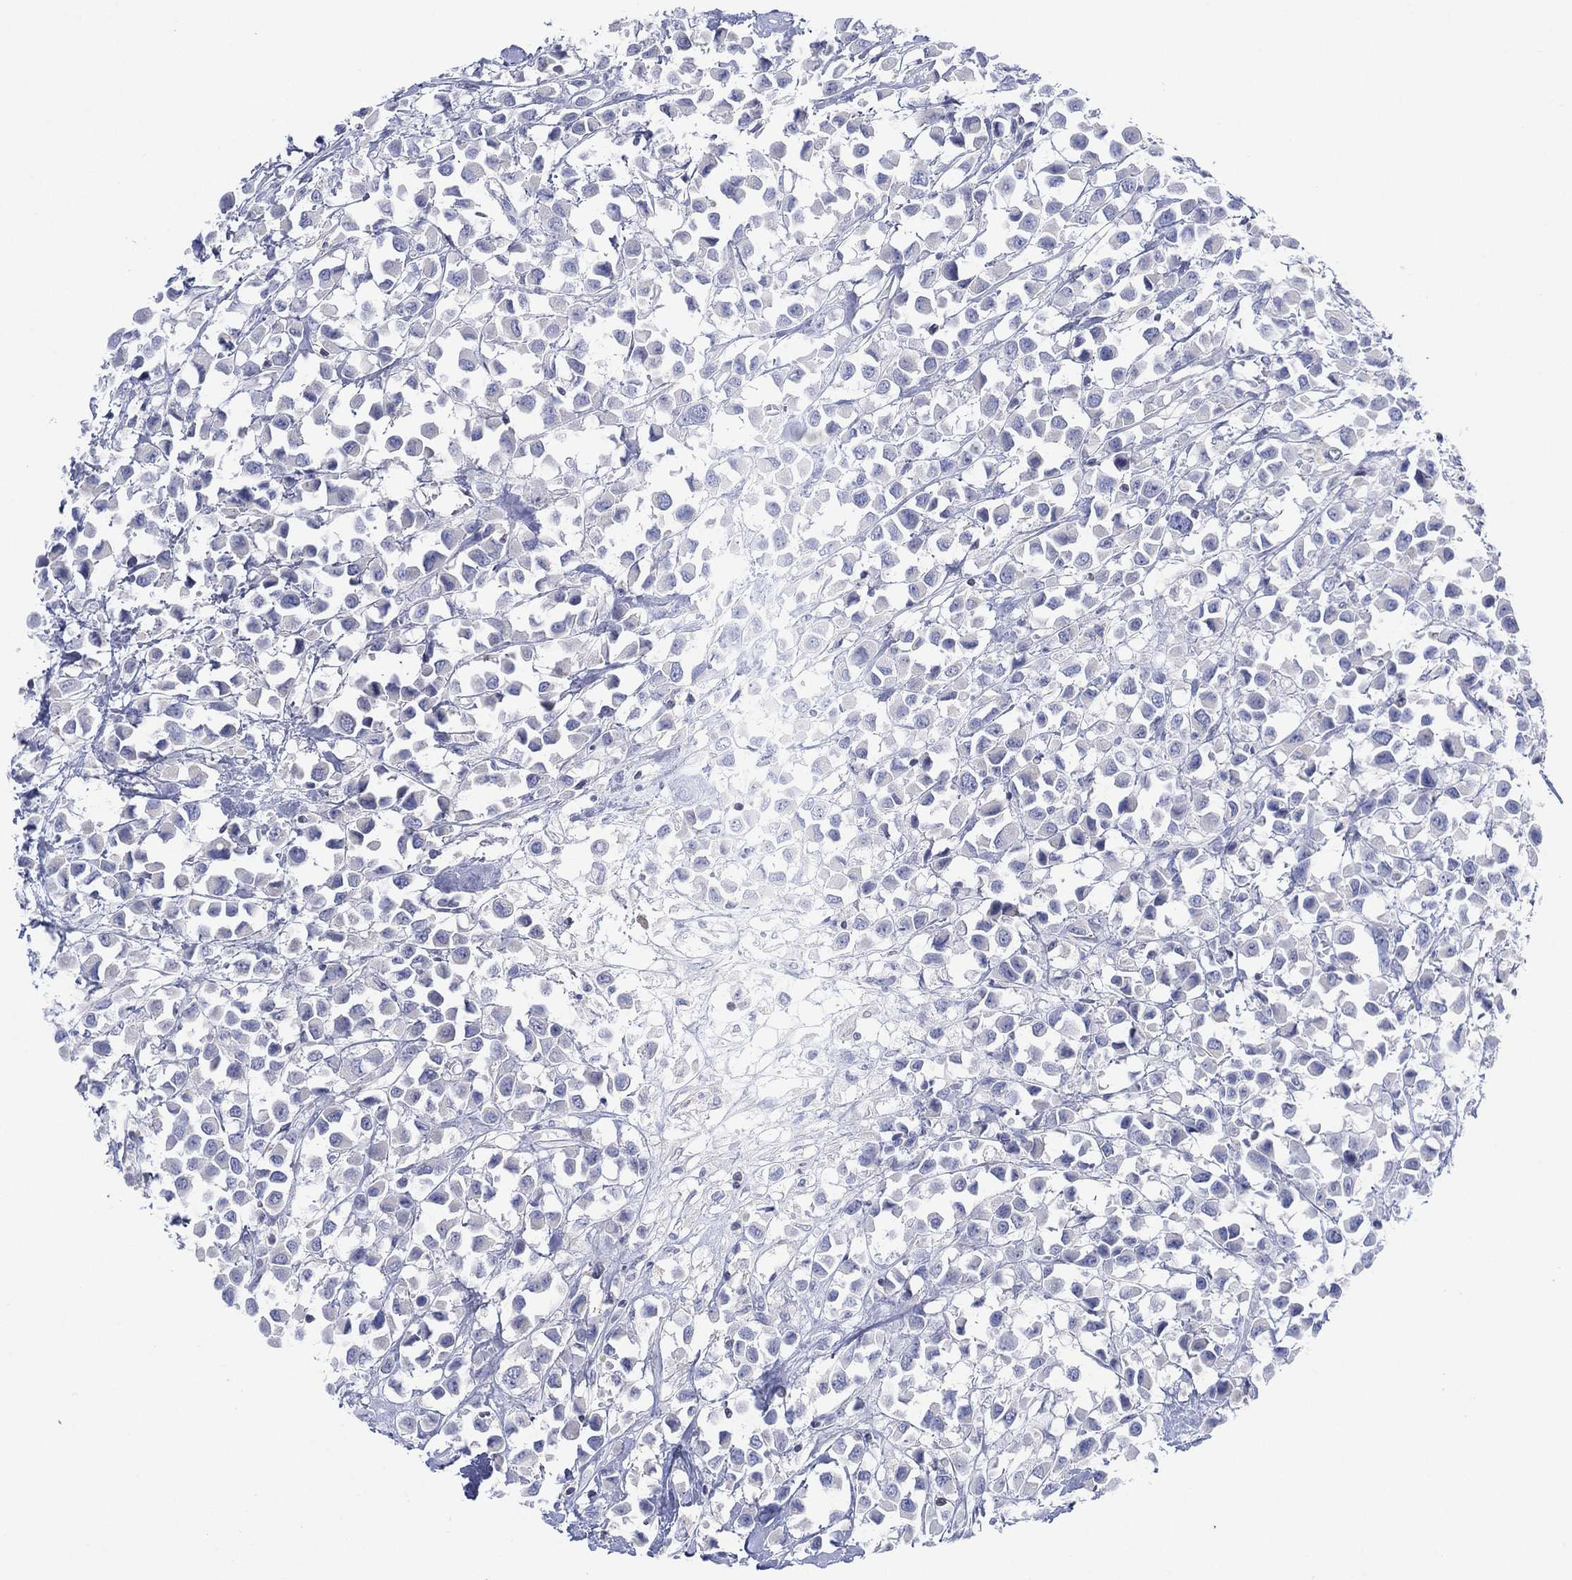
{"staining": {"intensity": "negative", "quantity": "none", "location": "none"}, "tissue": "breast cancer", "cell_type": "Tumor cells", "image_type": "cancer", "snomed": [{"axis": "morphology", "description": "Duct carcinoma"}, {"axis": "topography", "description": "Breast"}], "caption": "A micrograph of breast cancer (intraductal carcinoma) stained for a protein exhibits no brown staining in tumor cells.", "gene": "SEPTIN1", "patient": {"sex": "female", "age": 61}}